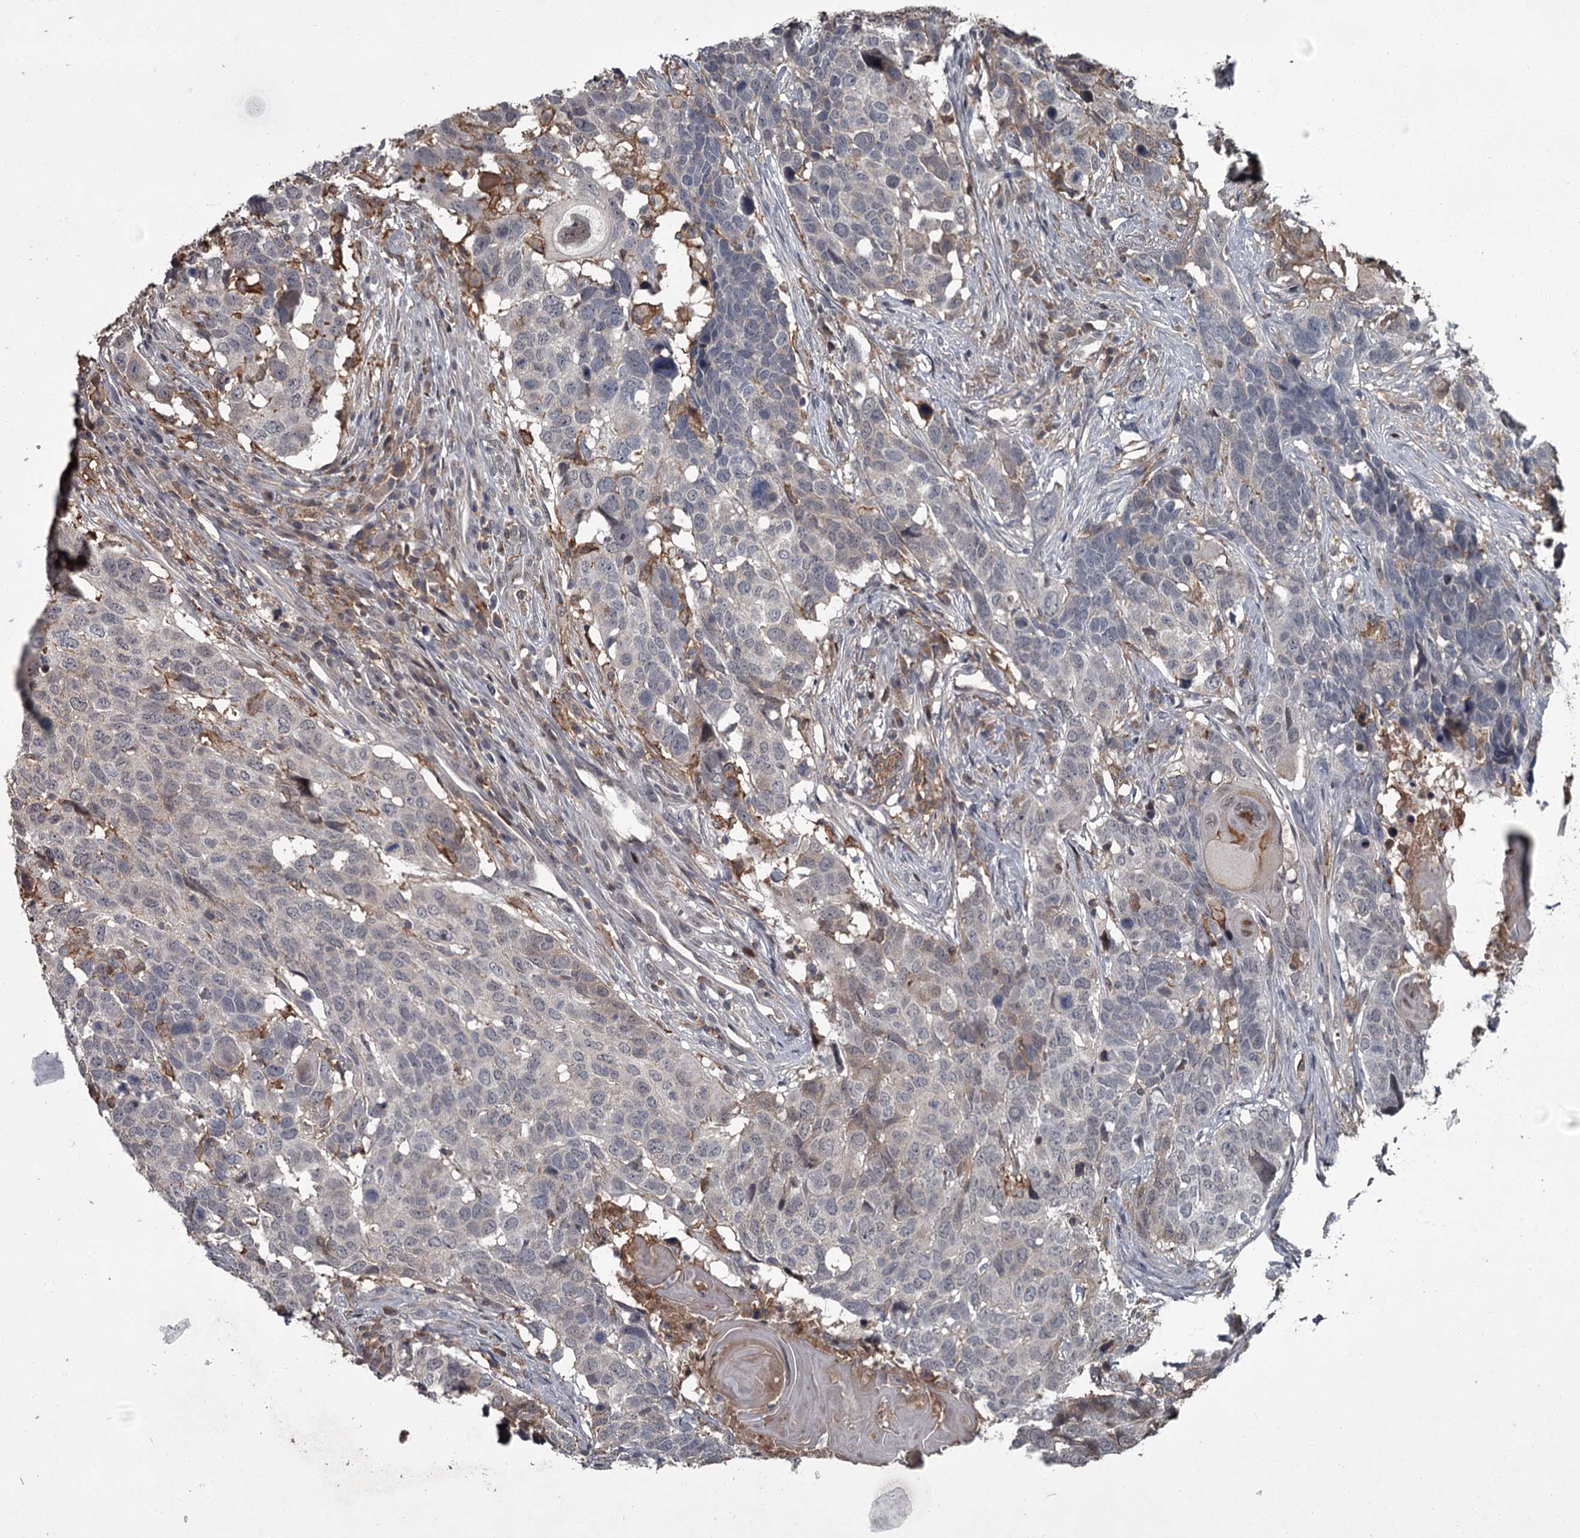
{"staining": {"intensity": "negative", "quantity": "none", "location": "none"}, "tissue": "head and neck cancer", "cell_type": "Tumor cells", "image_type": "cancer", "snomed": [{"axis": "morphology", "description": "Squamous cell carcinoma, NOS"}, {"axis": "topography", "description": "Head-Neck"}], "caption": "Immunohistochemistry image of head and neck cancer stained for a protein (brown), which shows no staining in tumor cells.", "gene": "FLVCR2", "patient": {"sex": "male", "age": 66}}